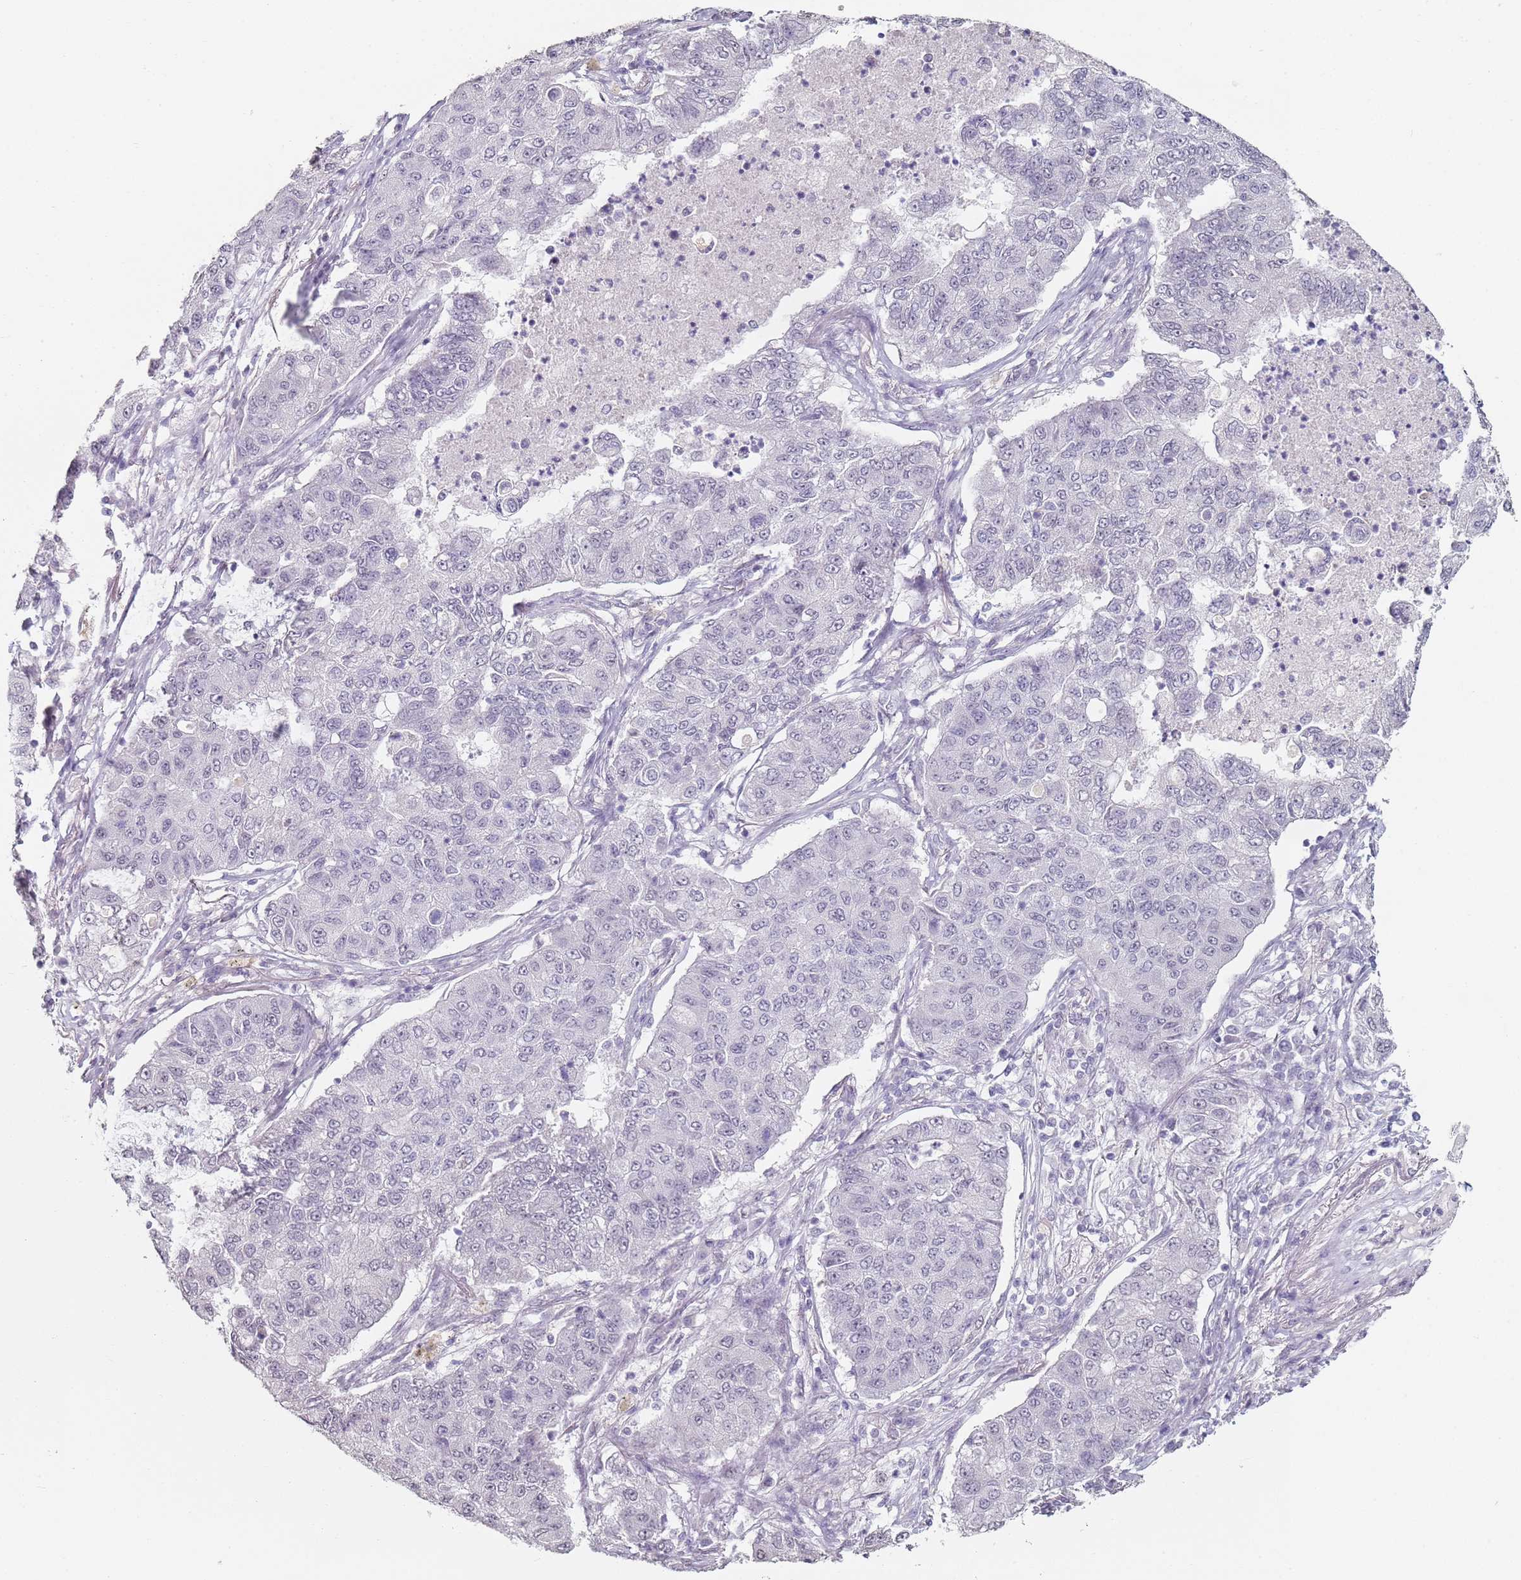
{"staining": {"intensity": "negative", "quantity": "none", "location": "none"}, "tissue": "lung cancer", "cell_type": "Tumor cells", "image_type": "cancer", "snomed": [{"axis": "morphology", "description": "Squamous cell carcinoma, NOS"}, {"axis": "topography", "description": "Lung"}], "caption": "The immunohistochemistry histopathology image has no significant staining in tumor cells of lung cancer tissue.", "gene": "DNAH11", "patient": {"sex": "male", "age": 74}}